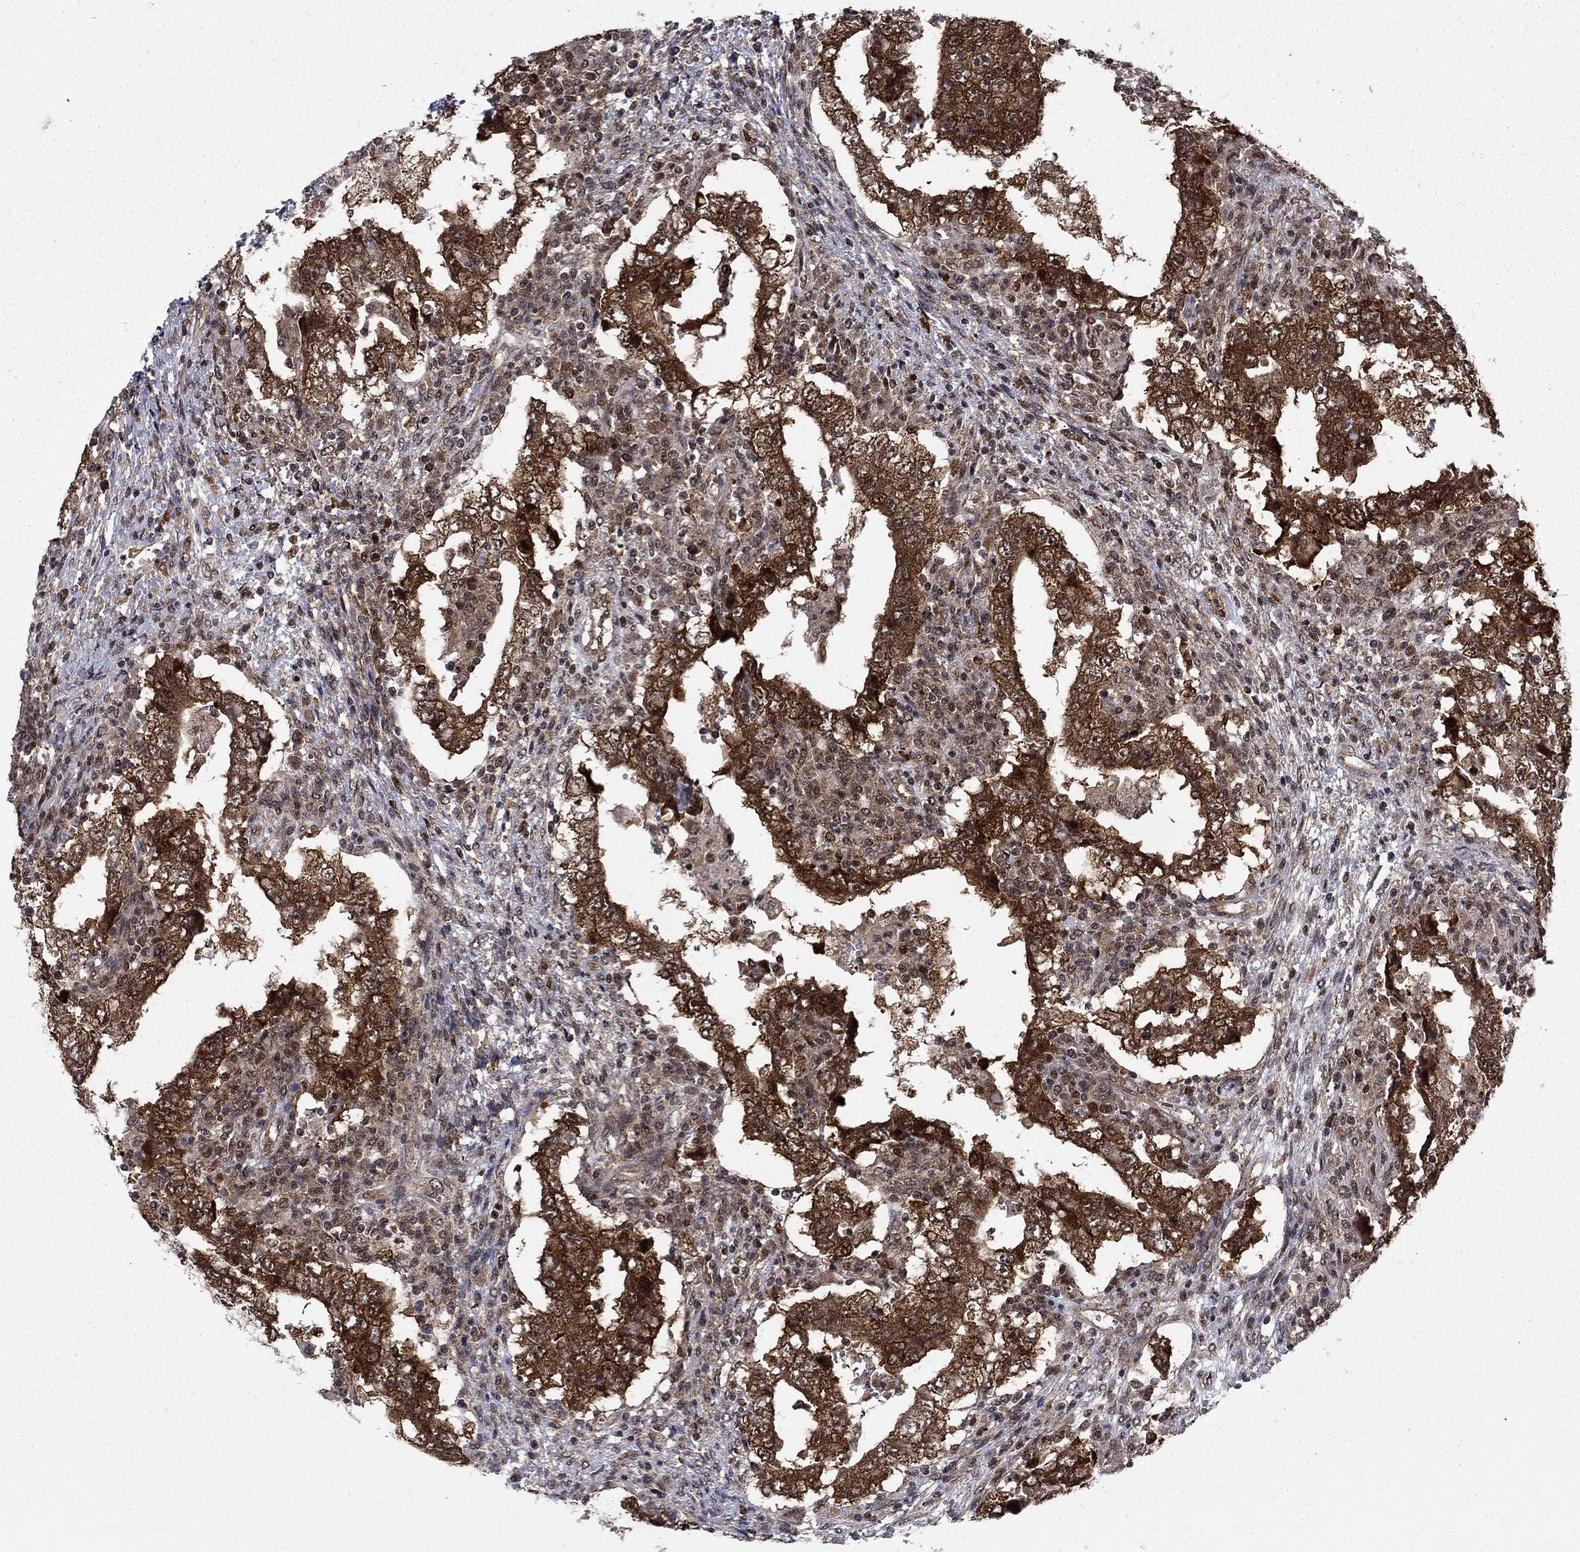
{"staining": {"intensity": "moderate", "quantity": ">75%", "location": "cytoplasmic/membranous"}, "tissue": "testis cancer", "cell_type": "Tumor cells", "image_type": "cancer", "snomed": [{"axis": "morphology", "description": "Carcinoma, Embryonal, NOS"}, {"axis": "topography", "description": "Testis"}], "caption": "Protein expression analysis of human testis cancer (embryonal carcinoma) reveals moderate cytoplasmic/membranous expression in about >75% of tumor cells. Nuclei are stained in blue.", "gene": "DNAJA1", "patient": {"sex": "male", "age": 26}}